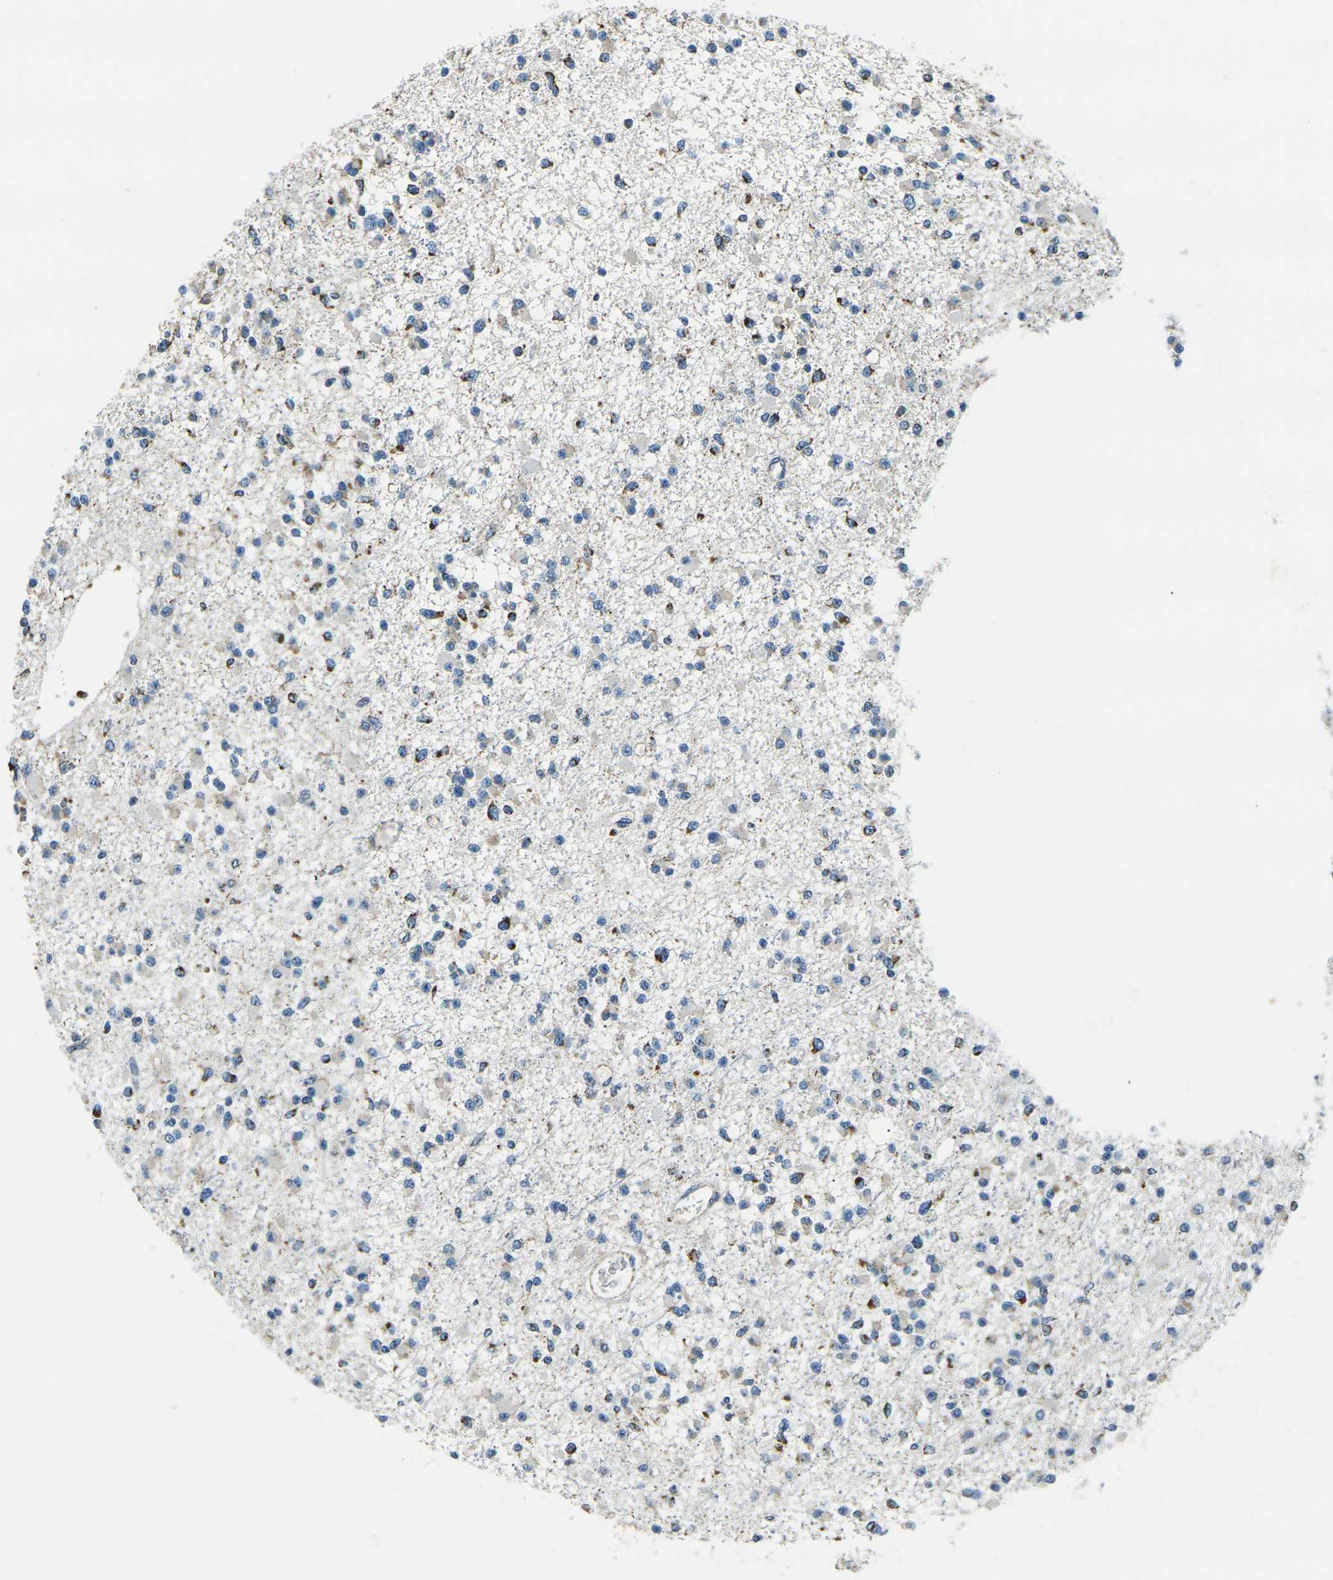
{"staining": {"intensity": "strong", "quantity": "<25%", "location": "cytoplasmic/membranous"}, "tissue": "glioma", "cell_type": "Tumor cells", "image_type": "cancer", "snomed": [{"axis": "morphology", "description": "Glioma, malignant, Low grade"}, {"axis": "topography", "description": "Brain"}], "caption": "Immunohistochemistry histopathology image of neoplastic tissue: glioma stained using IHC demonstrates medium levels of strong protein expression localized specifically in the cytoplasmic/membranous of tumor cells, appearing as a cytoplasmic/membranous brown color.", "gene": "IRF3", "patient": {"sex": "female", "age": 22}}